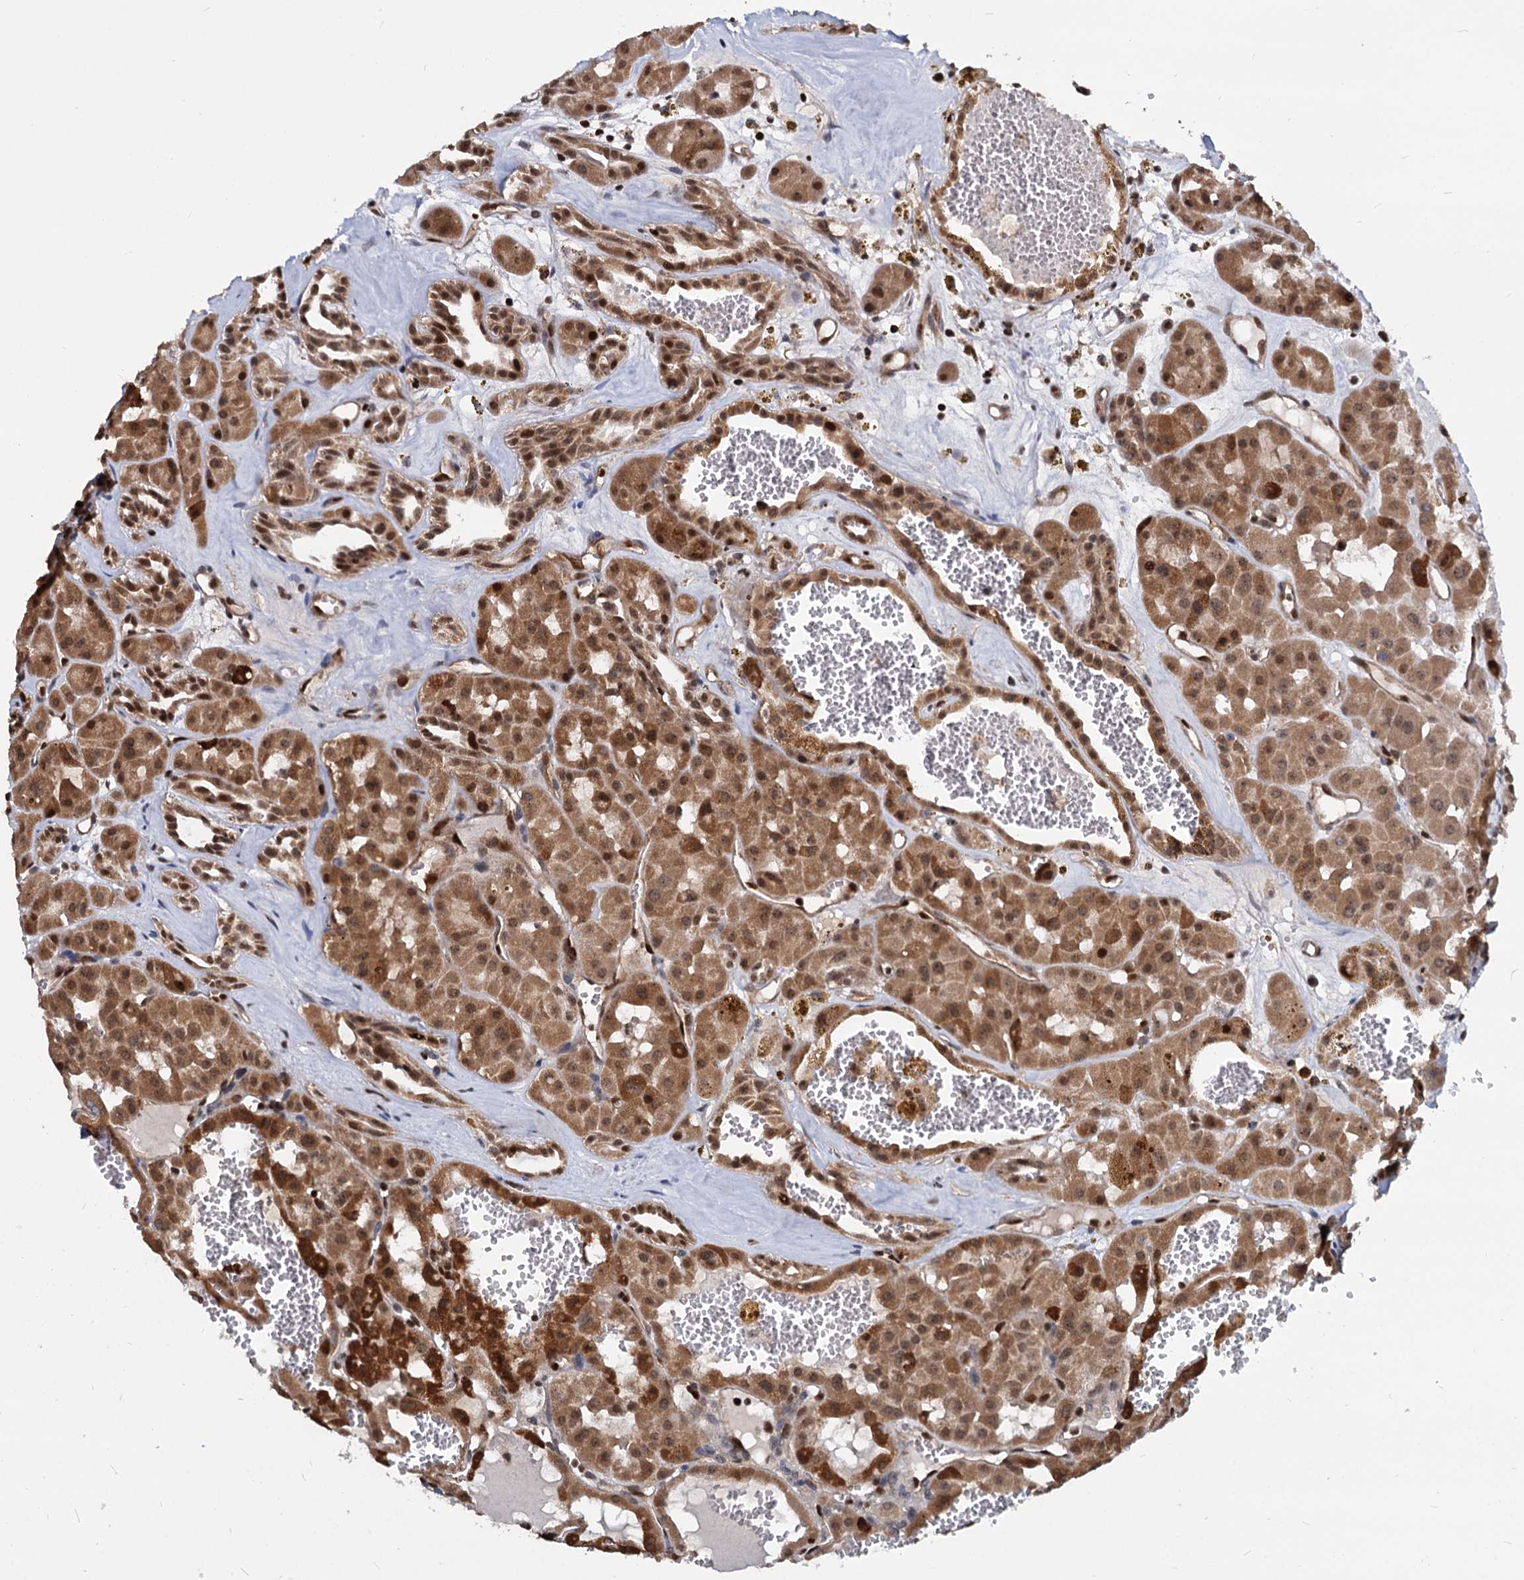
{"staining": {"intensity": "strong", "quantity": ">75%", "location": "cytoplasmic/membranous,nuclear"}, "tissue": "renal cancer", "cell_type": "Tumor cells", "image_type": "cancer", "snomed": [{"axis": "morphology", "description": "Carcinoma, NOS"}, {"axis": "topography", "description": "Kidney"}], "caption": "This image displays renal carcinoma stained with immunohistochemistry (IHC) to label a protein in brown. The cytoplasmic/membranous and nuclear of tumor cells show strong positivity for the protein. Nuclei are counter-stained blue.", "gene": "UBLCP1", "patient": {"sex": "female", "age": 75}}